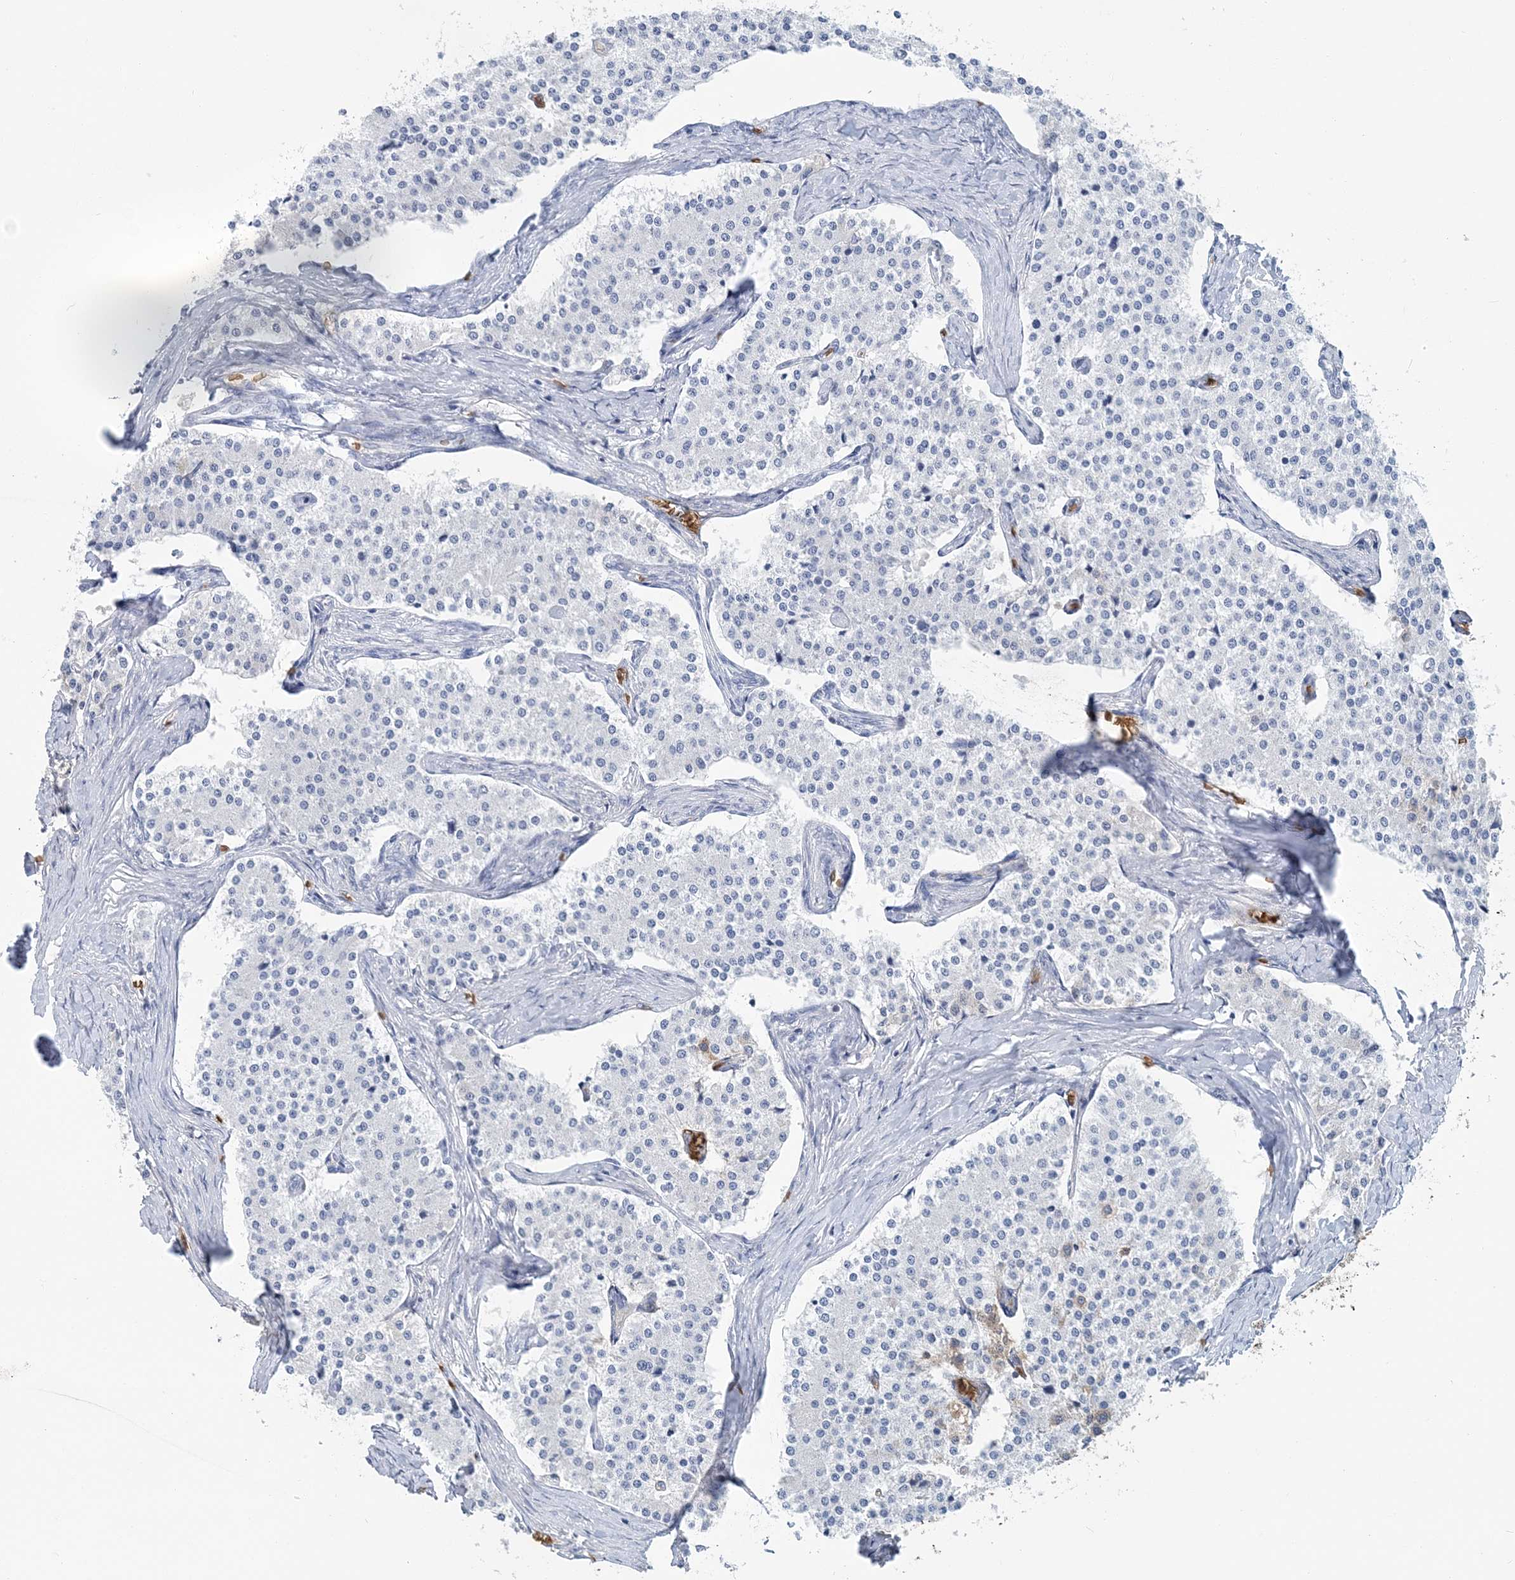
{"staining": {"intensity": "negative", "quantity": "none", "location": "none"}, "tissue": "carcinoid", "cell_type": "Tumor cells", "image_type": "cancer", "snomed": [{"axis": "morphology", "description": "Carcinoid, malignant, NOS"}, {"axis": "topography", "description": "Colon"}], "caption": "There is no significant positivity in tumor cells of carcinoid (malignant).", "gene": "HBD", "patient": {"sex": "female", "age": 52}}